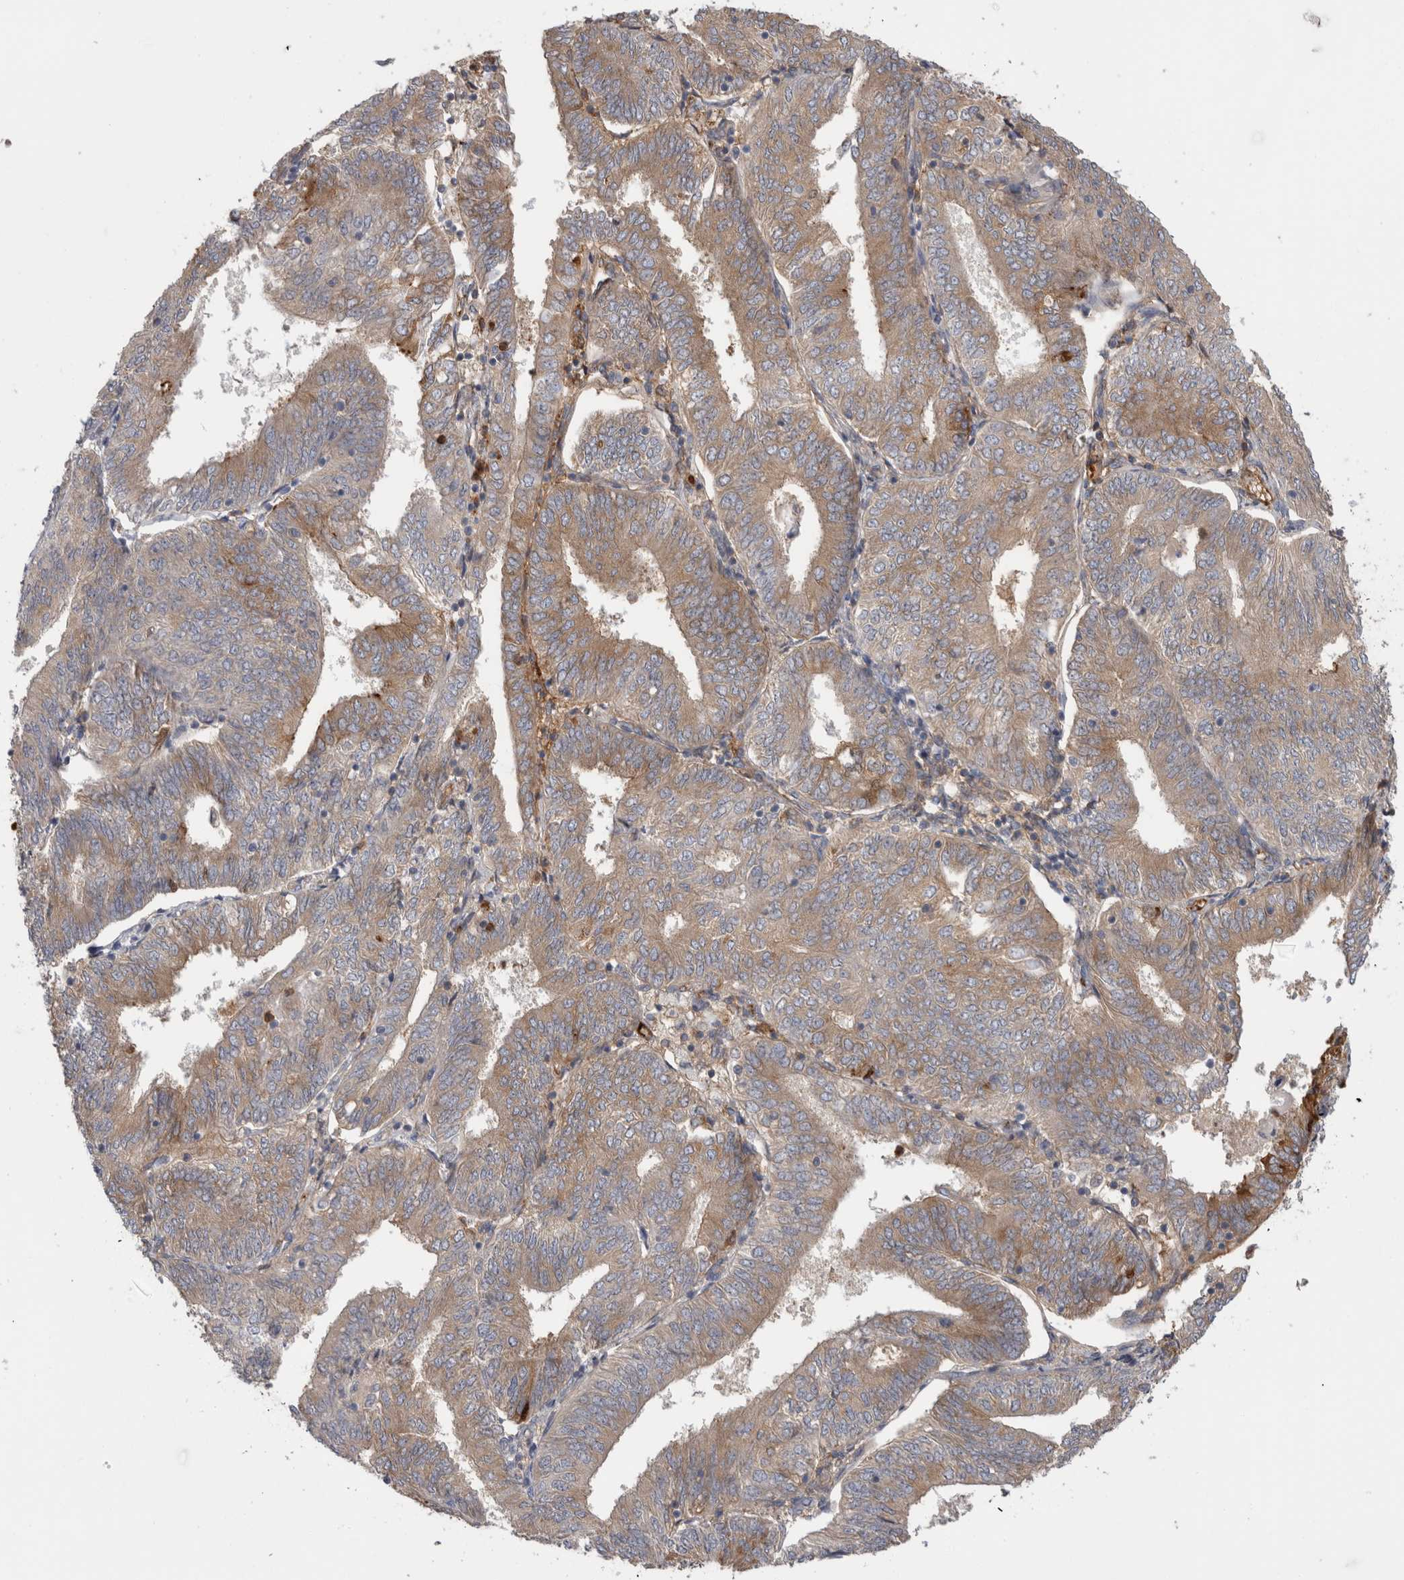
{"staining": {"intensity": "moderate", "quantity": ">75%", "location": "cytoplasmic/membranous"}, "tissue": "endometrial cancer", "cell_type": "Tumor cells", "image_type": "cancer", "snomed": [{"axis": "morphology", "description": "Adenocarcinoma, NOS"}, {"axis": "topography", "description": "Endometrium"}], "caption": "Human endometrial cancer (adenocarcinoma) stained with a protein marker reveals moderate staining in tumor cells.", "gene": "TBCE", "patient": {"sex": "female", "age": 58}}